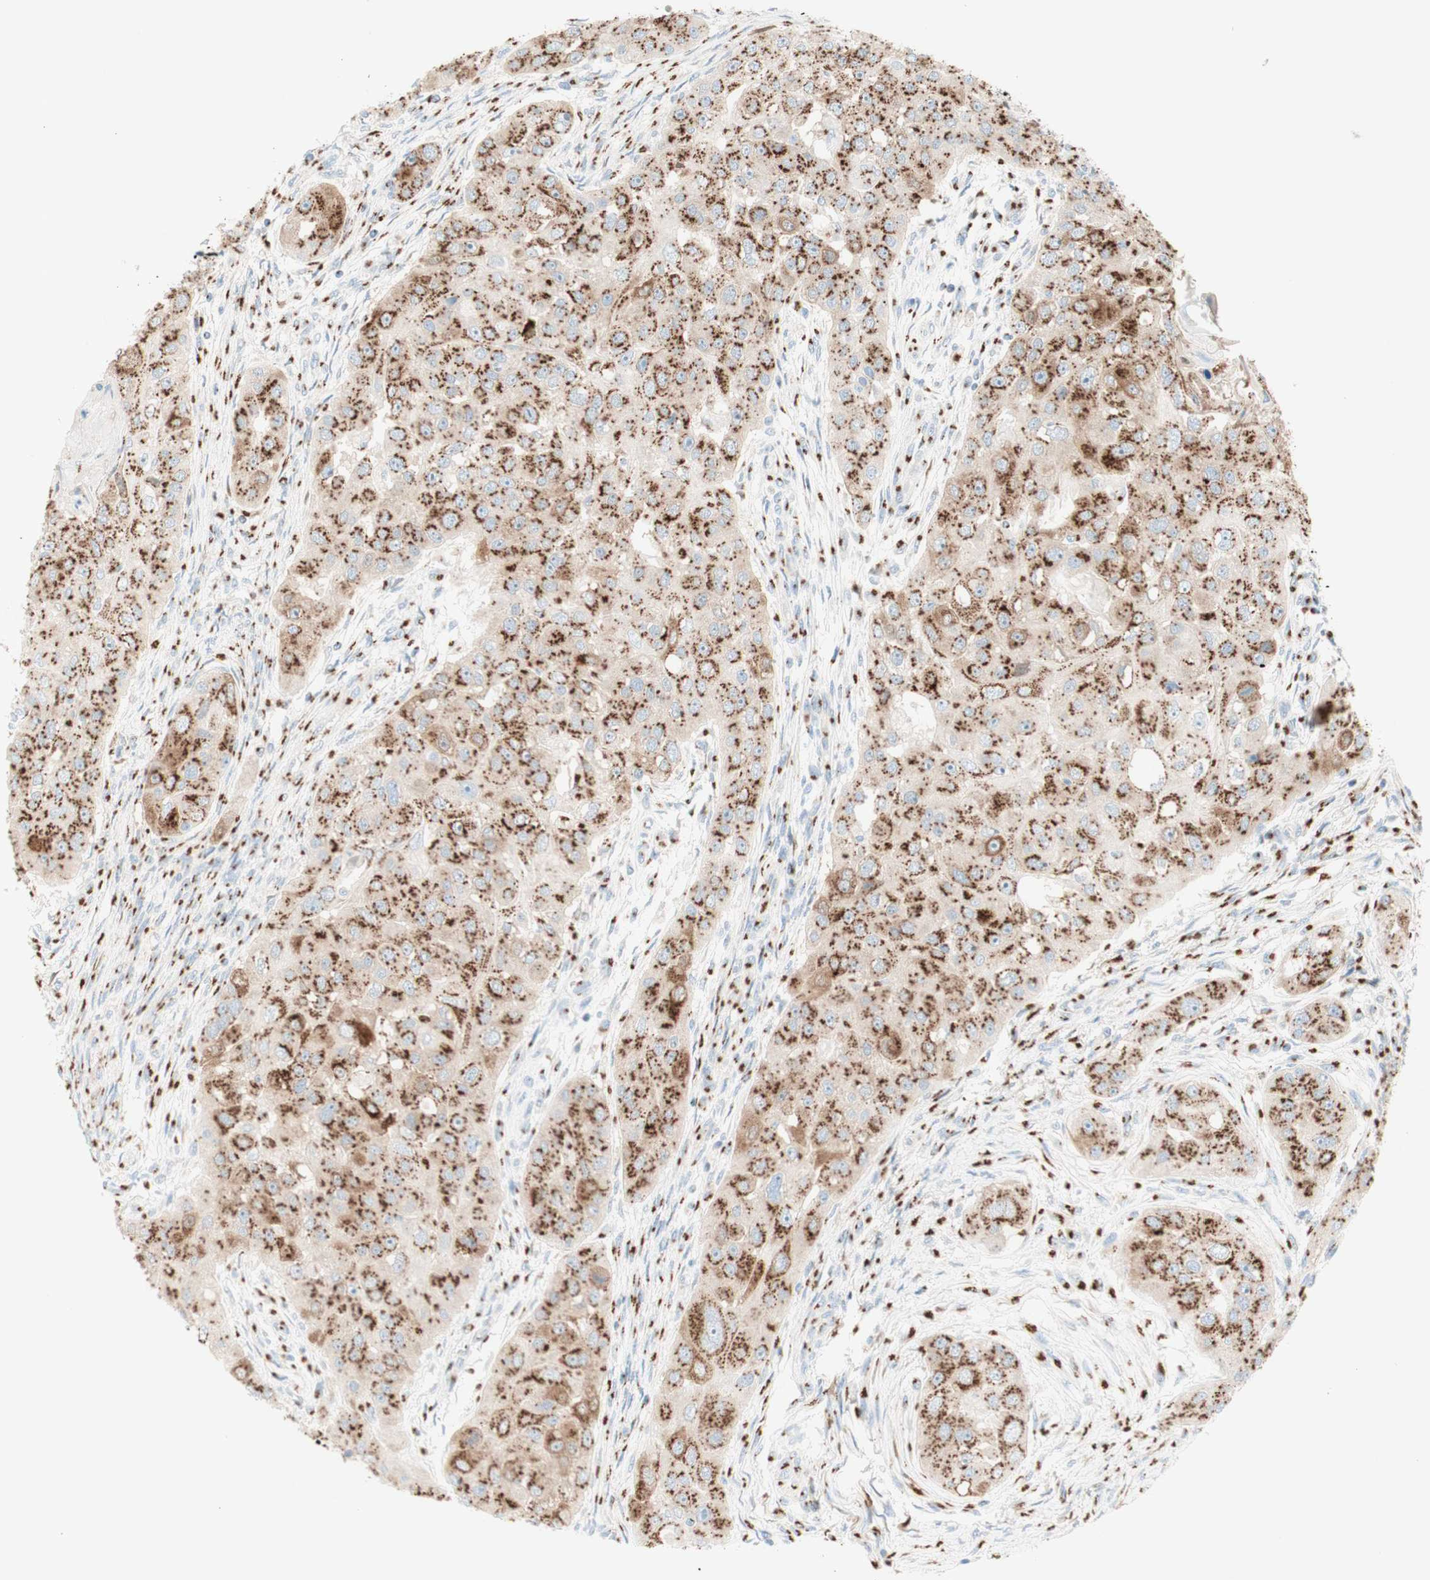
{"staining": {"intensity": "strong", "quantity": ">75%", "location": "cytoplasmic/membranous"}, "tissue": "head and neck cancer", "cell_type": "Tumor cells", "image_type": "cancer", "snomed": [{"axis": "morphology", "description": "Normal tissue, NOS"}, {"axis": "morphology", "description": "Squamous cell carcinoma, NOS"}, {"axis": "topography", "description": "Skeletal muscle"}, {"axis": "topography", "description": "Head-Neck"}], "caption": "This is a photomicrograph of immunohistochemistry staining of squamous cell carcinoma (head and neck), which shows strong staining in the cytoplasmic/membranous of tumor cells.", "gene": "GOLGB1", "patient": {"sex": "male", "age": 51}}